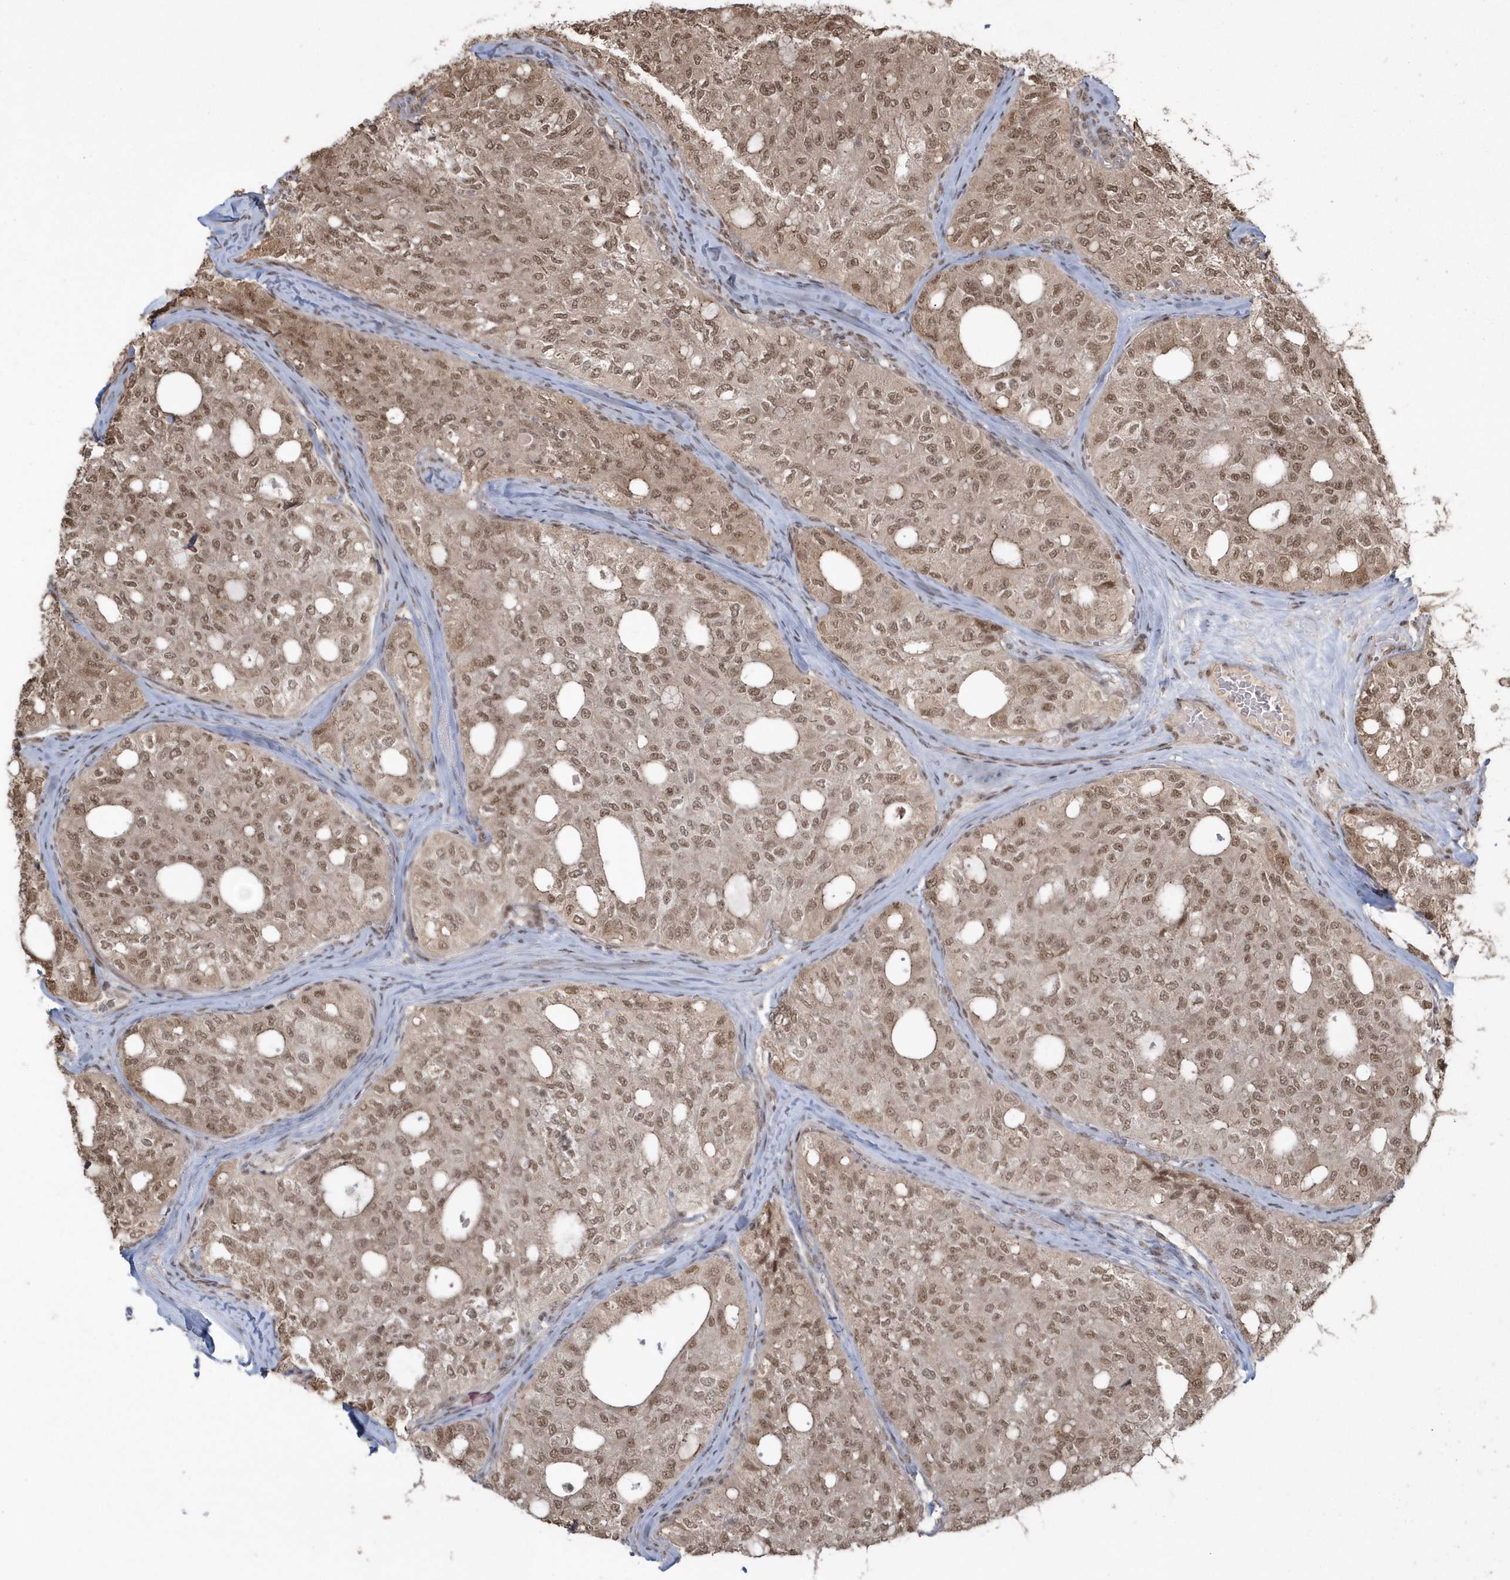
{"staining": {"intensity": "moderate", "quantity": ">75%", "location": "nuclear"}, "tissue": "thyroid cancer", "cell_type": "Tumor cells", "image_type": "cancer", "snomed": [{"axis": "morphology", "description": "Follicular adenoma carcinoma, NOS"}, {"axis": "topography", "description": "Thyroid gland"}], "caption": "Tumor cells display medium levels of moderate nuclear expression in about >75% of cells in human thyroid cancer (follicular adenoma carcinoma).", "gene": "EPB41L4A", "patient": {"sex": "male", "age": 75}}